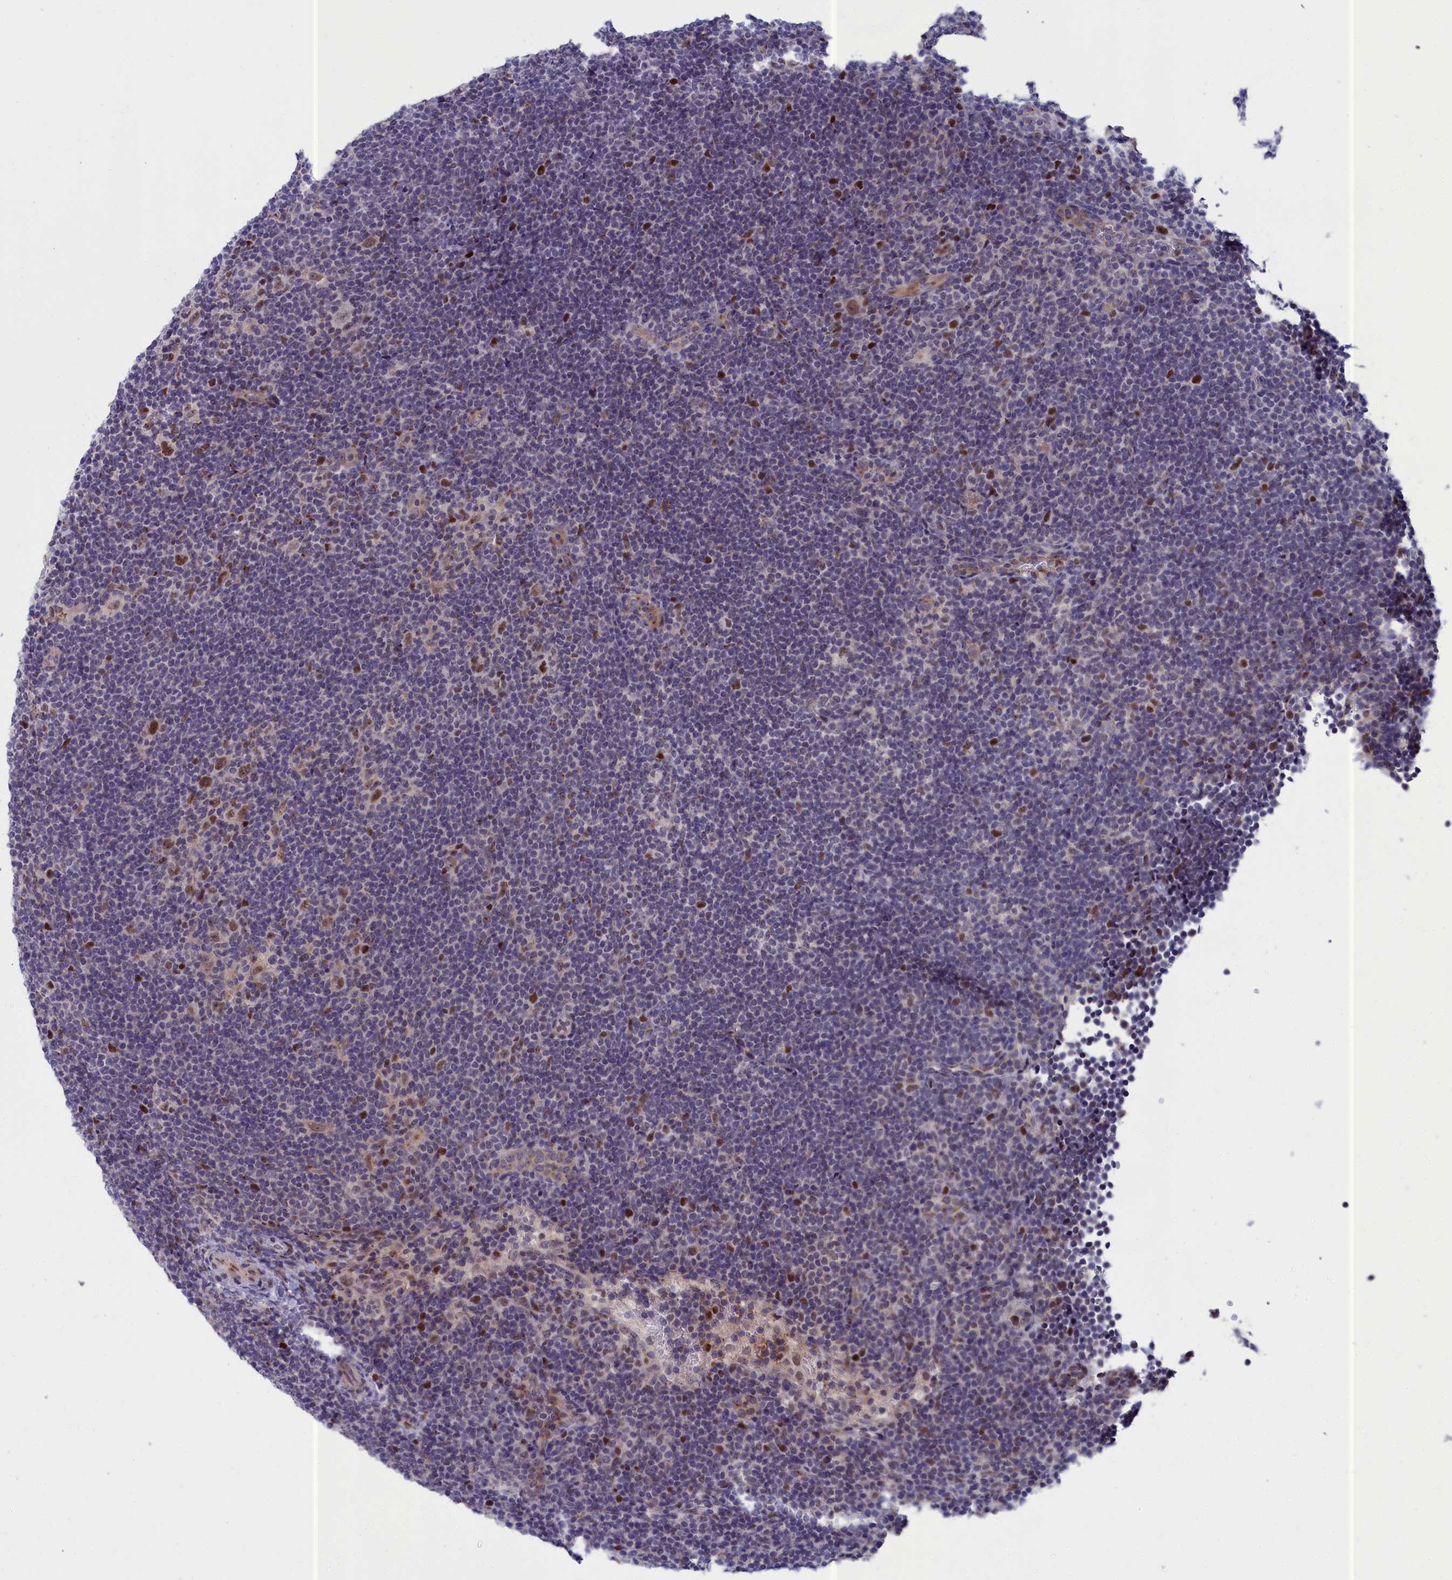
{"staining": {"intensity": "moderate", "quantity": "25%-75%", "location": "nuclear"}, "tissue": "lymphoma", "cell_type": "Tumor cells", "image_type": "cancer", "snomed": [{"axis": "morphology", "description": "Hodgkin's disease, NOS"}, {"axis": "topography", "description": "Lymph node"}], "caption": "Immunohistochemical staining of human lymphoma displays medium levels of moderate nuclear protein staining in about 25%-75% of tumor cells.", "gene": "LIG1", "patient": {"sex": "female", "age": 57}}